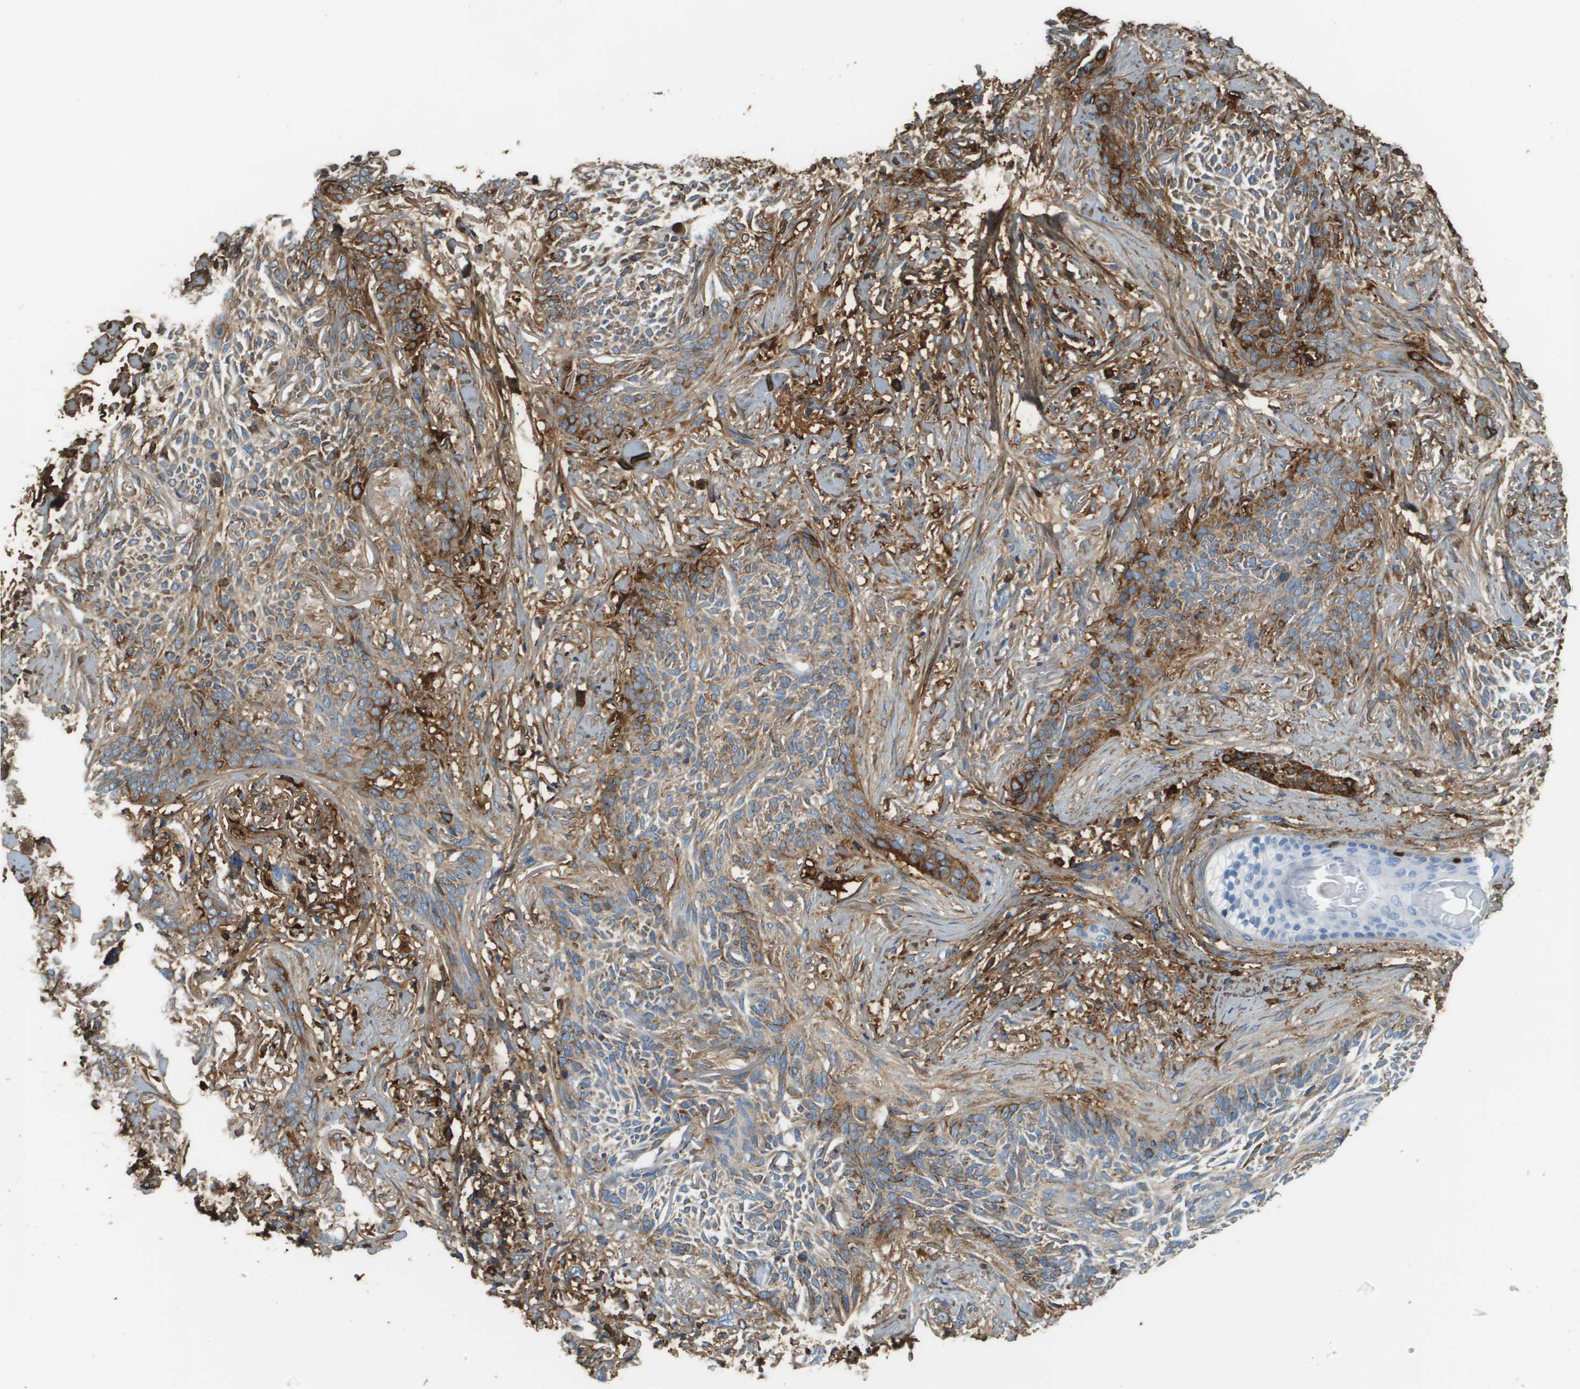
{"staining": {"intensity": "weak", "quantity": ">75%", "location": "cytoplasmic/membranous"}, "tissue": "skin cancer", "cell_type": "Tumor cells", "image_type": "cancer", "snomed": [{"axis": "morphology", "description": "Basal cell carcinoma"}, {"axis": "topography", "description": "Skin"}], "caption": "Immunohistochemistry (IHC) image of human skin cancer (basal cell carcinoma) stained for a protein (brown), which demonstrates low levels of weak cytoplasmic/membranous positivity in about >75% of tumor cells.", "gene": "DCN", "patient": {"sex": "female", "age": 84}}